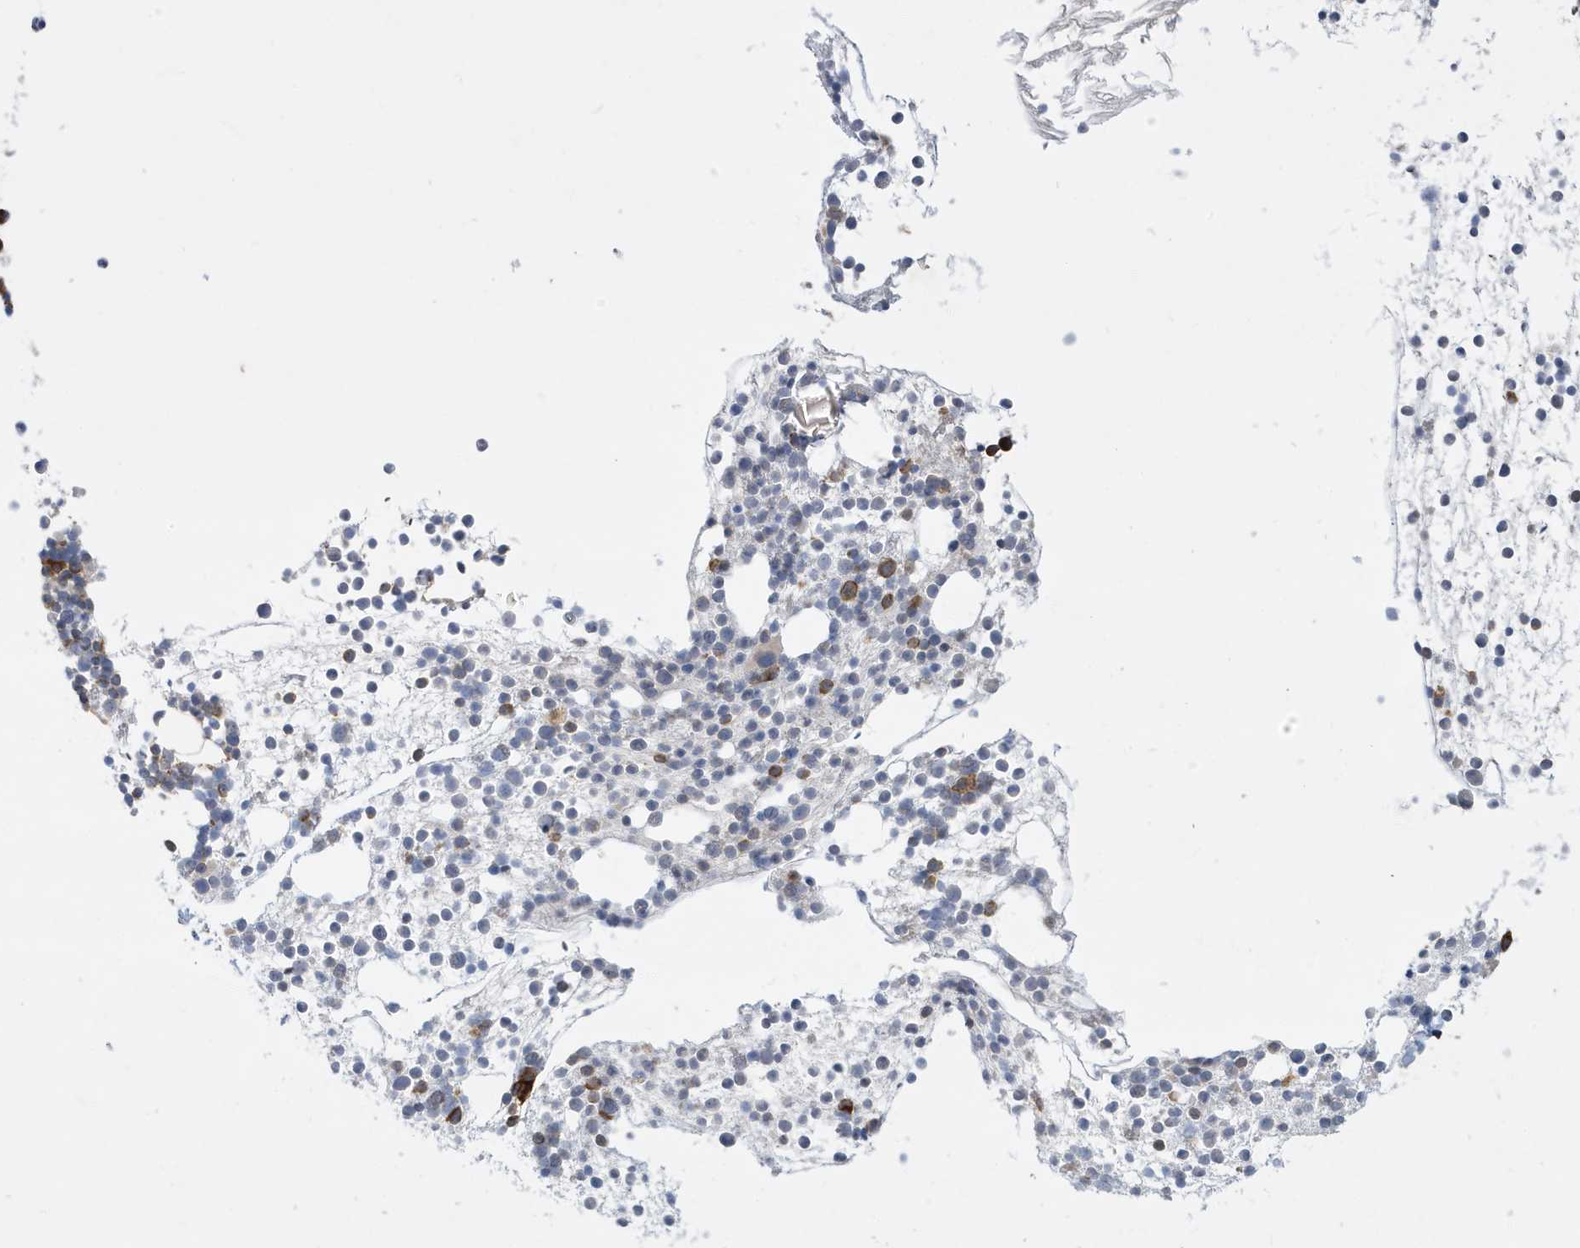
{"staining": {"intensity": "moderate", "quantity": "<25%", "location": "cytoplasmic/membranous"}, "tissue": "bone marrow", "cell_type": "Hematopoietic cells", "image_type": "normal", "snomed": [{"axis": "morphology", "description": "Normal tissue, NOS"}, {"axis": "topography", "description": "Bone marrow"}], "caption": "Protein staining of benign bone marrow displays moderate cytoplasmic/membranous expression in about <25% of hematopoietic cells. The protein is stained brown, and the nuclei are stained in blue (DAB (3,3'-diaminobenzidine) IHC with brightfield microscopy, high magnification).", "gene": "ZNF507", "patient": {"sex": "male", "age": 54}}